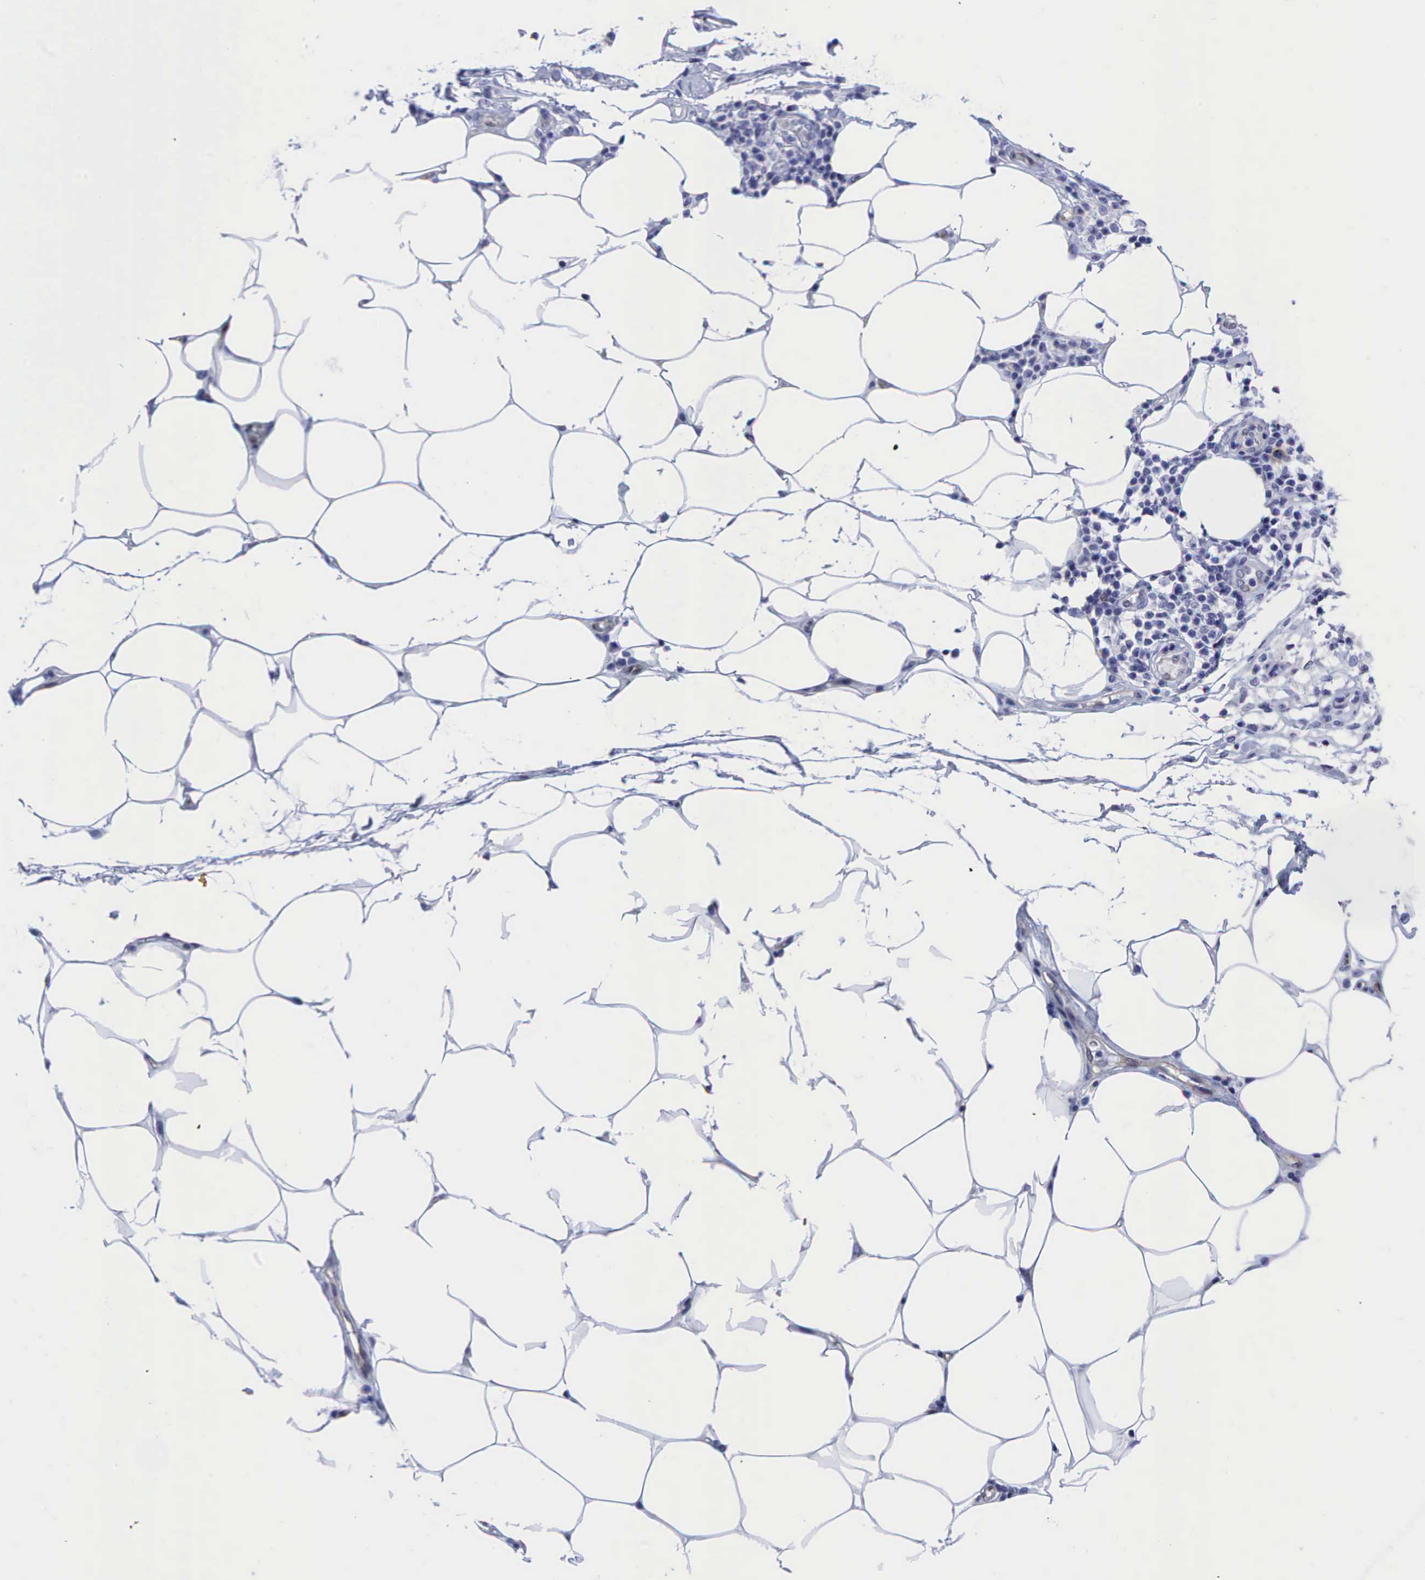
{"staining": {"intensity": "negative", "quantity": "none", "location": "none"}, "tissue": "skin", "cell_type": "Fibroblasts", "image_type": "normal", "snomed": [{"axis": "morphology", "description": "Normal tissue, NOS"}, {"axis": "topography", "description": "Skin"}], "caption": "Fibroblasts show no significant staining in normal skin. (IHC, brightfield microscopy, high magnification).", "gene": "TNFRSF8", "patient": {"sex": "female", "age": 74}}